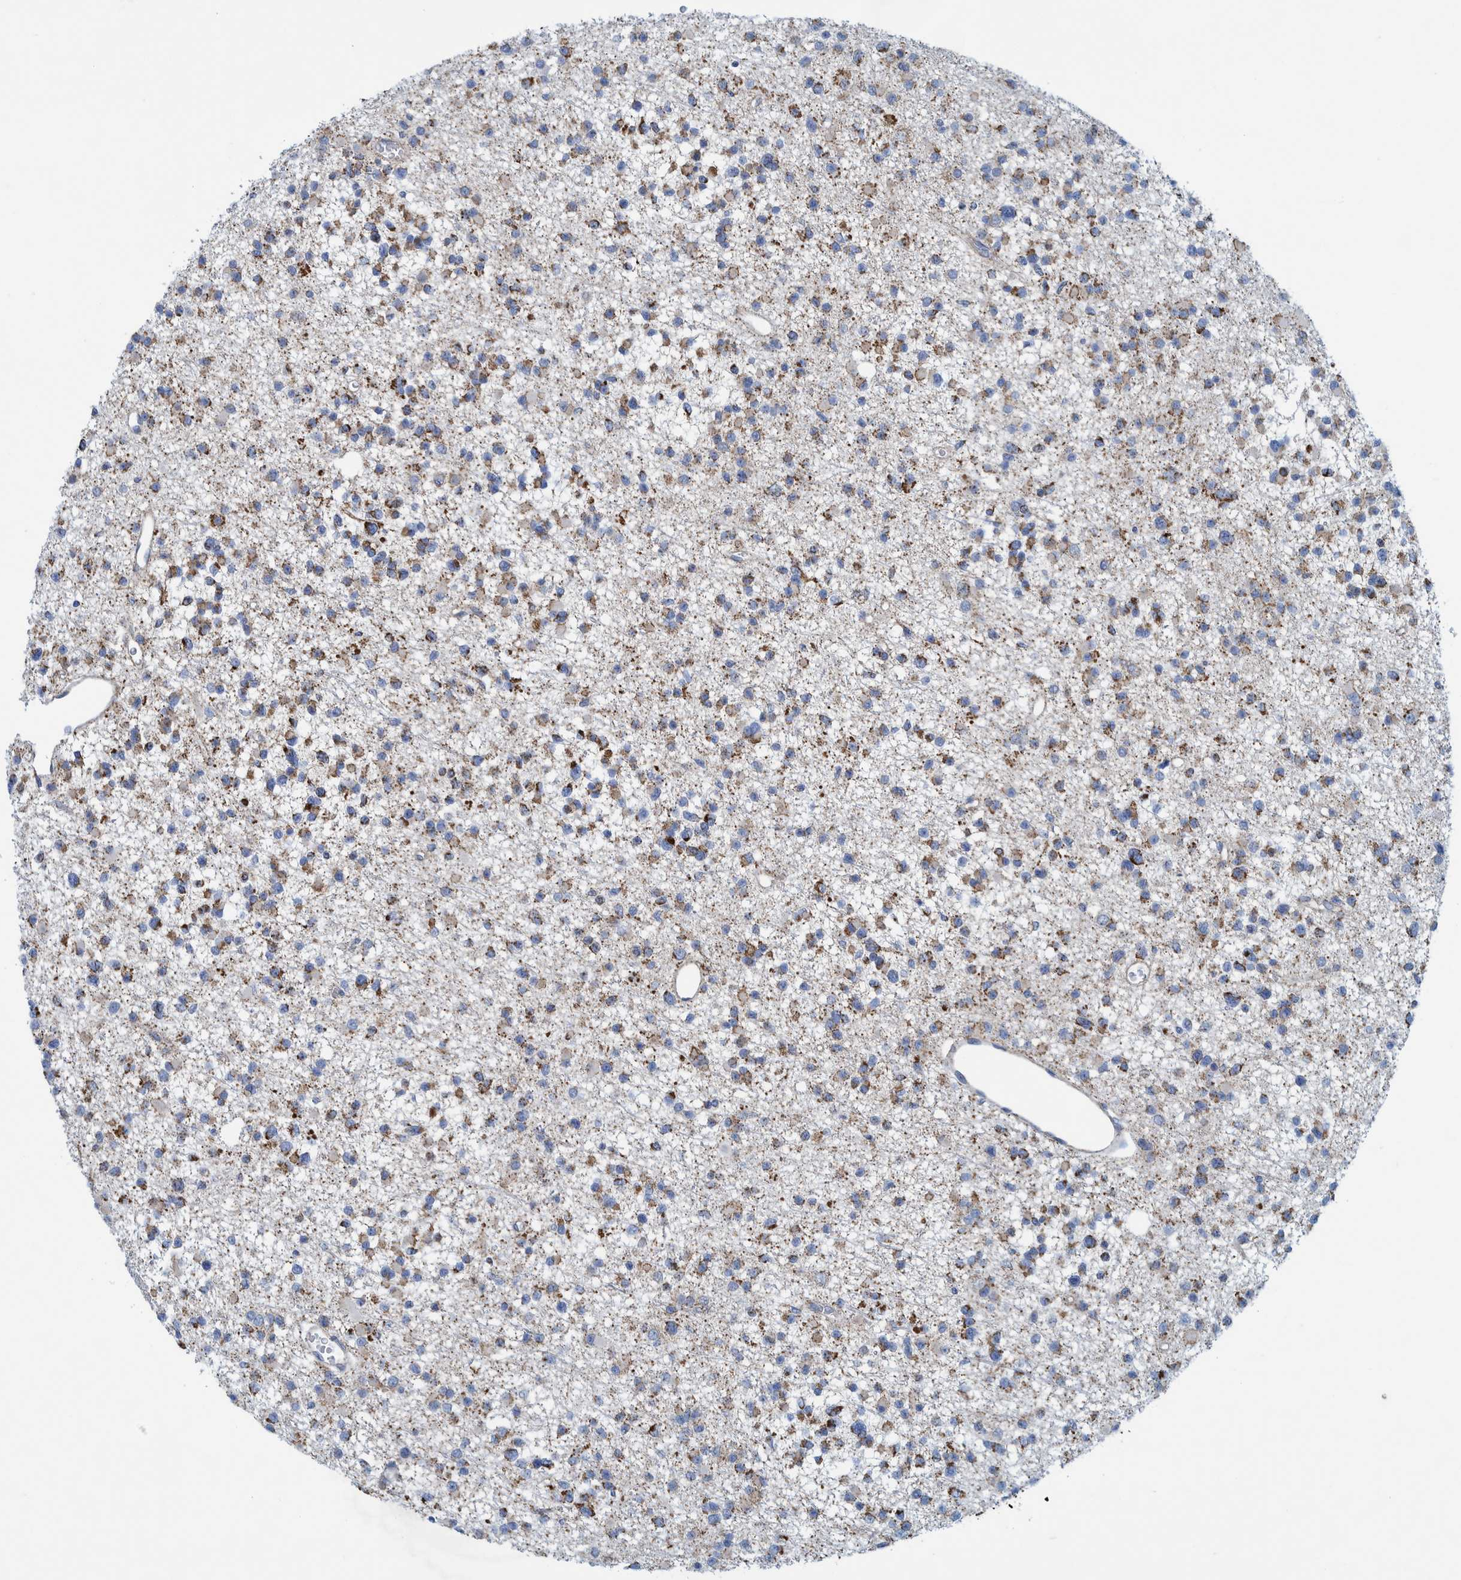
{"staining": {"intensity": "moderate", "quantity": ">75%", "location": "cytoplasmic/membranous"}, "tissue": "glioma", "cell_type": "Tumor cells", "image_type": "cancer", "snomed": [{"axis": "morphology", "description": "Glioma, malignant, Low grade"}, {"axis": "topography", "description": "Brain"}], "caption": "Moderate cytoplasmic/membranous positivity is identified in approximately >75% of tumor cells in malignant low-grade glioma.", "gene": "MRPS7", "patient": {"sex": "female", "age": 22}}